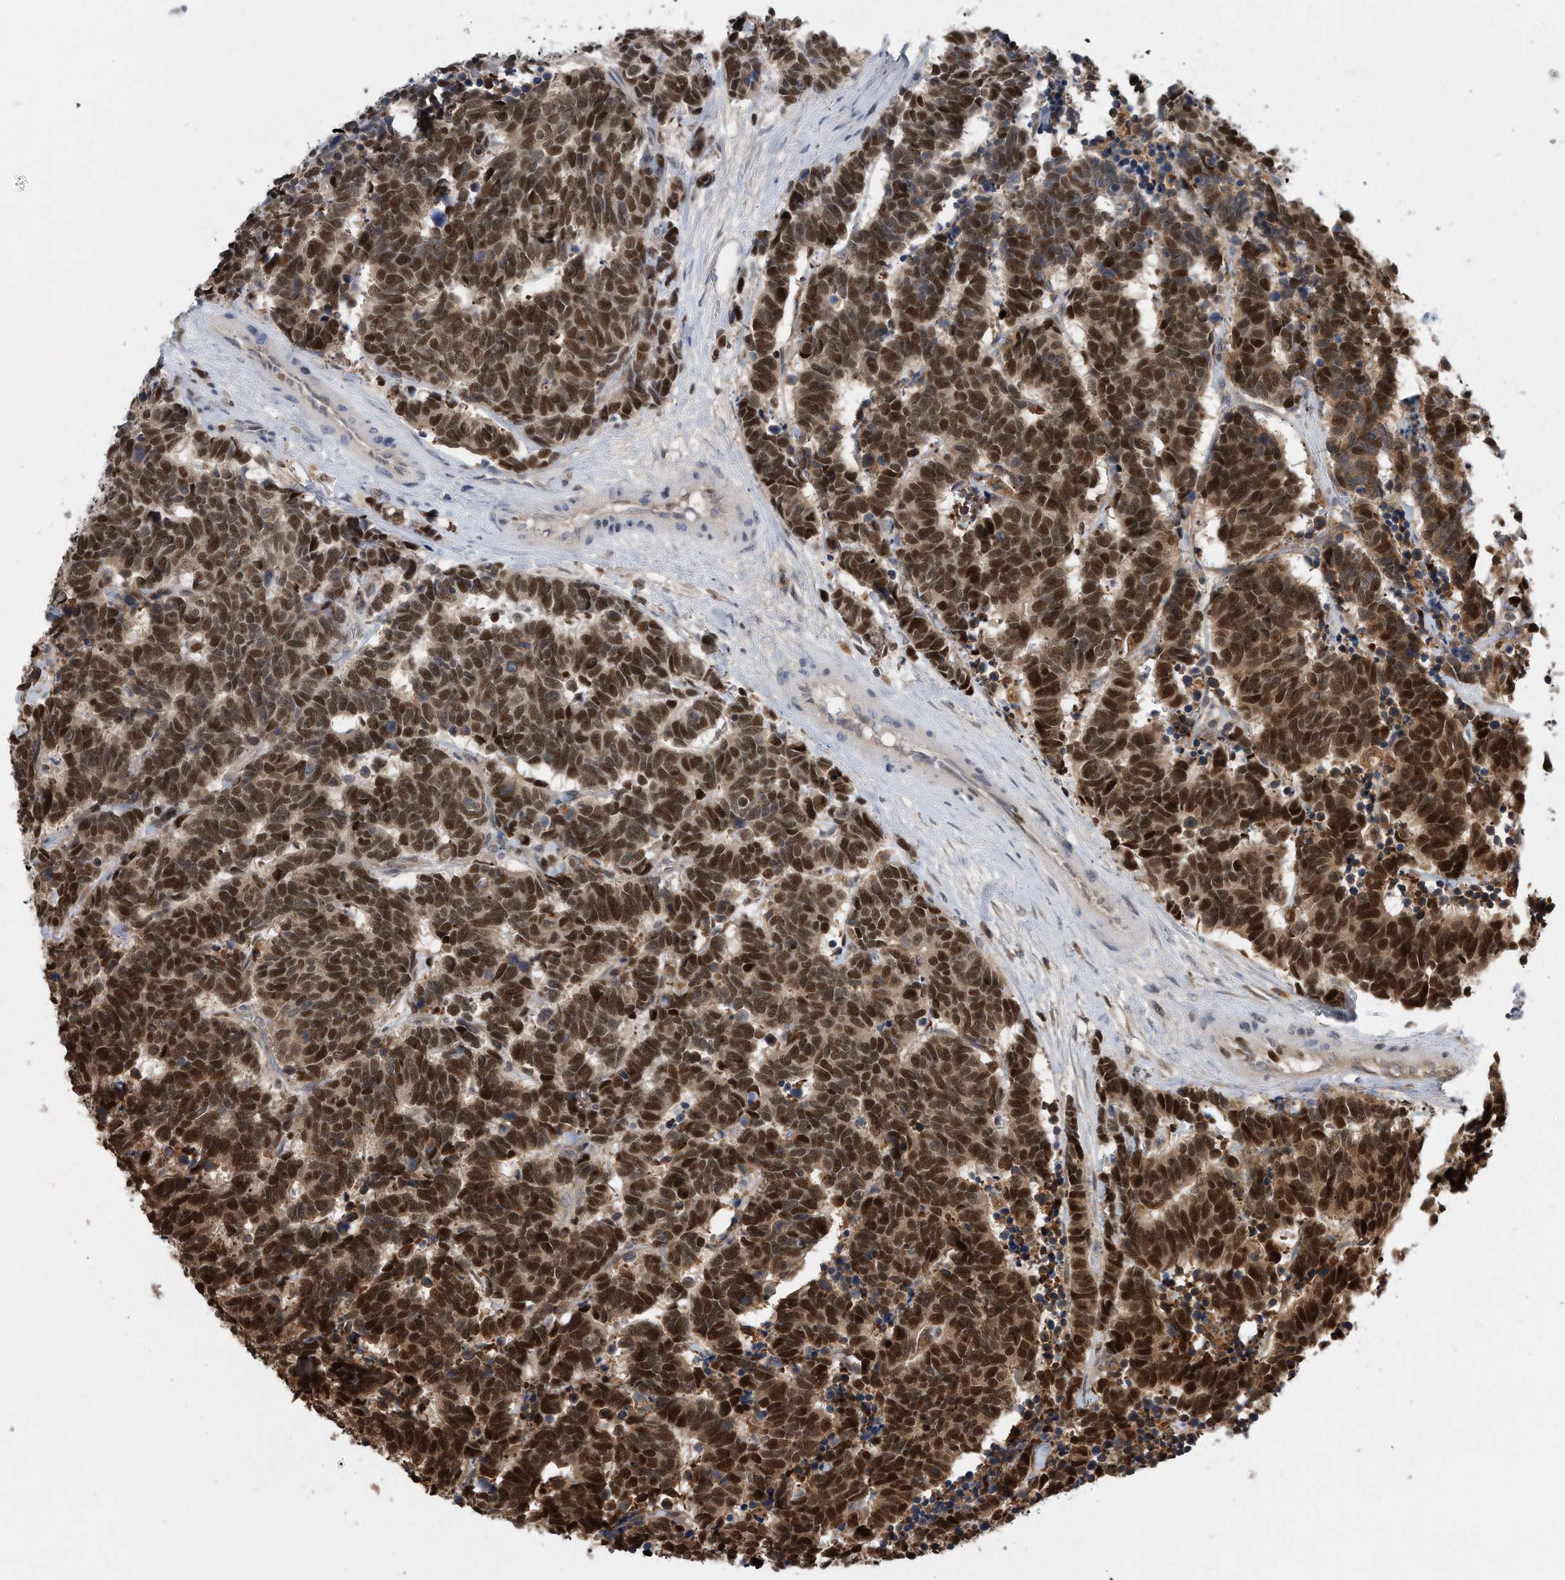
{"staining": {"intensity": "strong", "quantity": ">75%", "location": "nuclear"}, "tissue": "carcinoid", "cell_type": "Tumor cells", "image_type": "cancer", "snomed": [{"axis": "morphology", "description": "Carcinoma, NOS"}, {"axis": "morphology", "description": "Carcinoid, malignant, NOS"}, {"axis": "topography", "description": "Urinary bladder"}], "caption": "This image exhibits carcinoid stained with immunohistochemistry (IHC) to label a protein in brown. The nuclear of tumor cells show strong positivity for the protein. Nuclei are counter-stained blue.", "gene": "PCNA", "patient": {"sex": "male", "age": 57}}